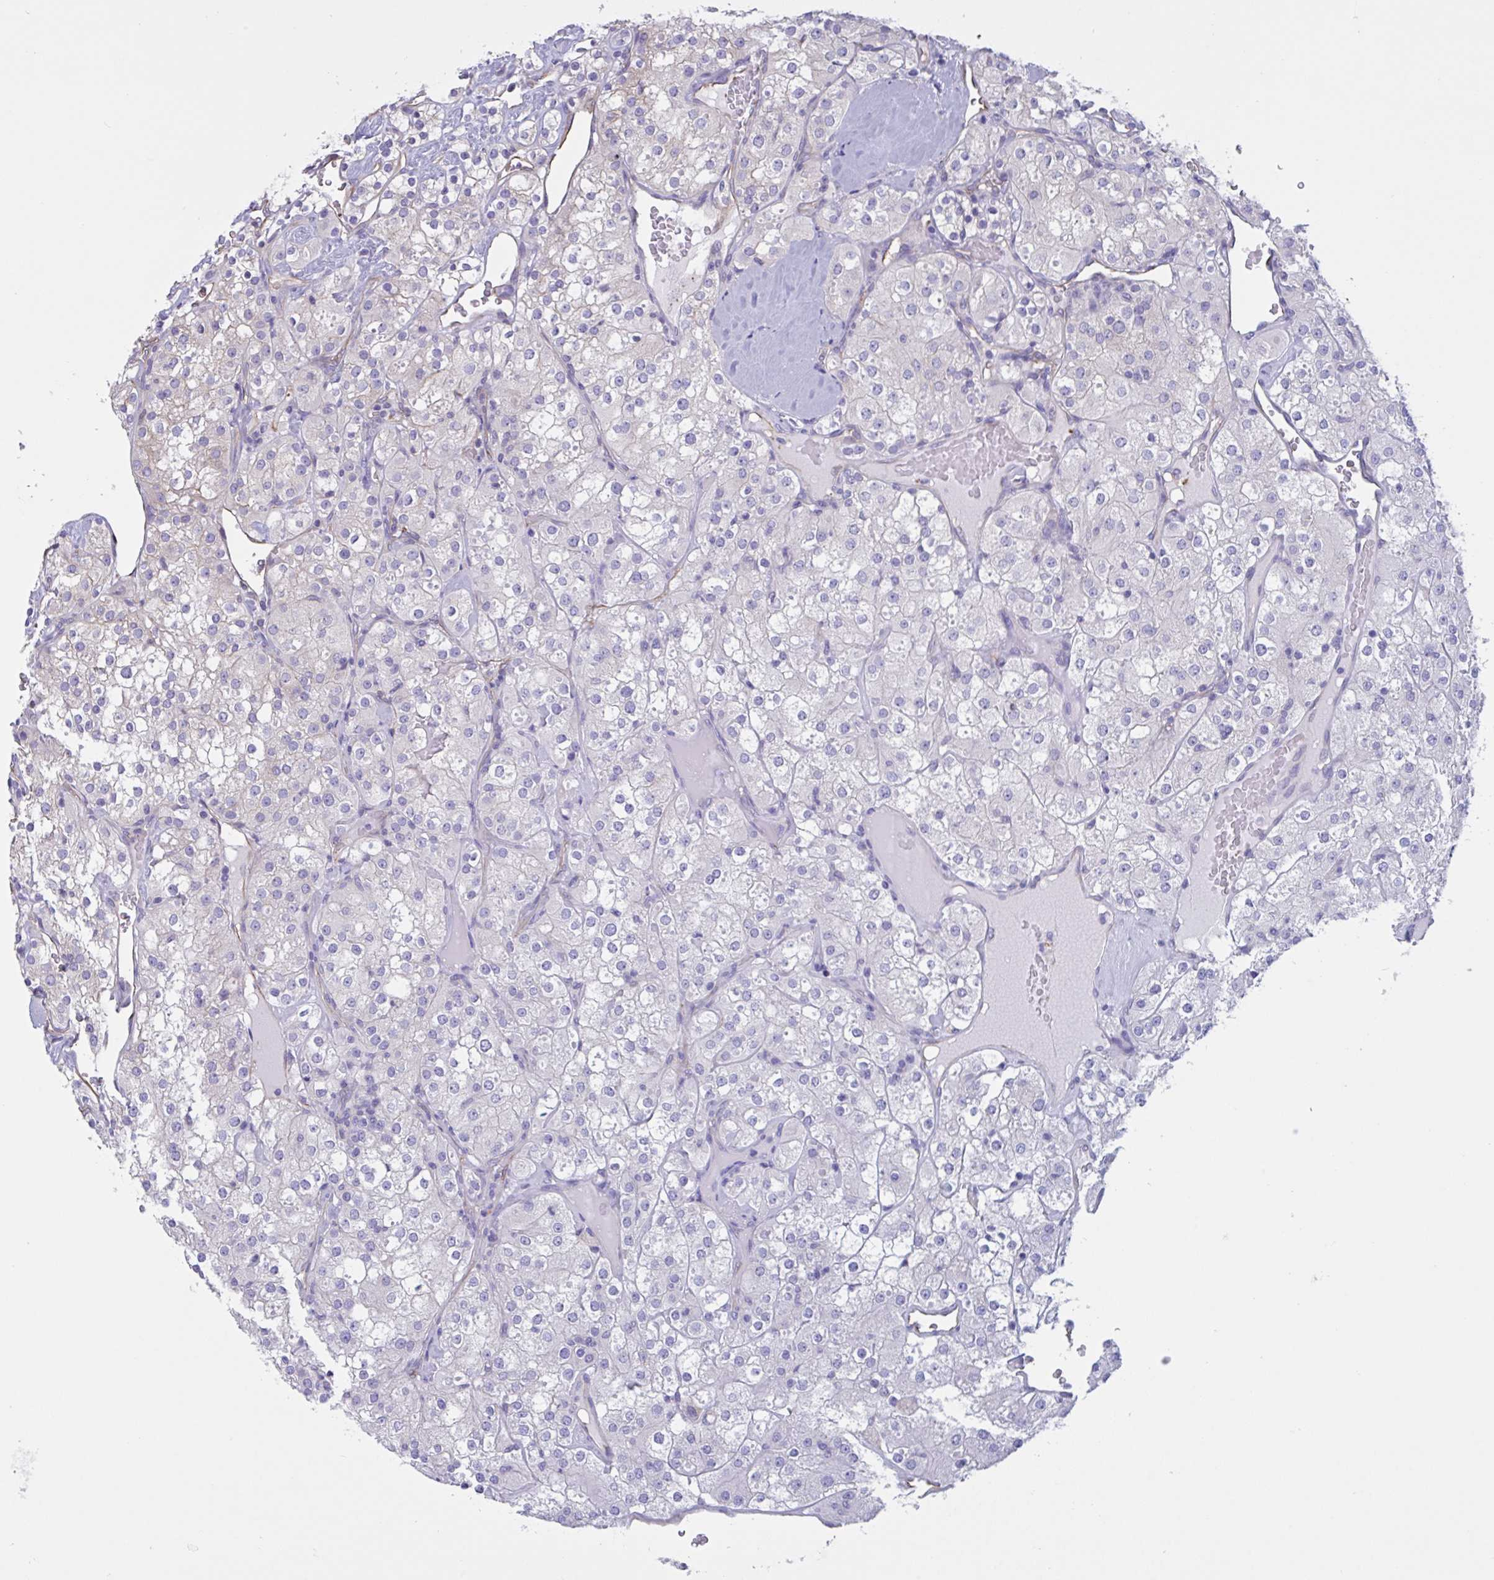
{"staining": {"intensity": "negative", "quantity": "none", "location": "none"}, "tissue": "renal cancer", "cell_type": "Tumor cells", "image_type": "cancer", "snomed": [{"axis": "morphology", "description": "Adenocarcinoma, NOS"}, {"axis": "topography", "description": "Kidney"}], "caption": "Immunohistochemistry of renal cancer (adenocarcinoma) demonstrates no positivity in tumor cells. (Stains: DAB (3,3'-diaminobenzidine) immunohistochemistry with hematoxylin counter stain, Microscopy: brightfield microscopy at high magnification).", "gene": "RPL22L1", "patient": {"sex": "male", "age": 77}}